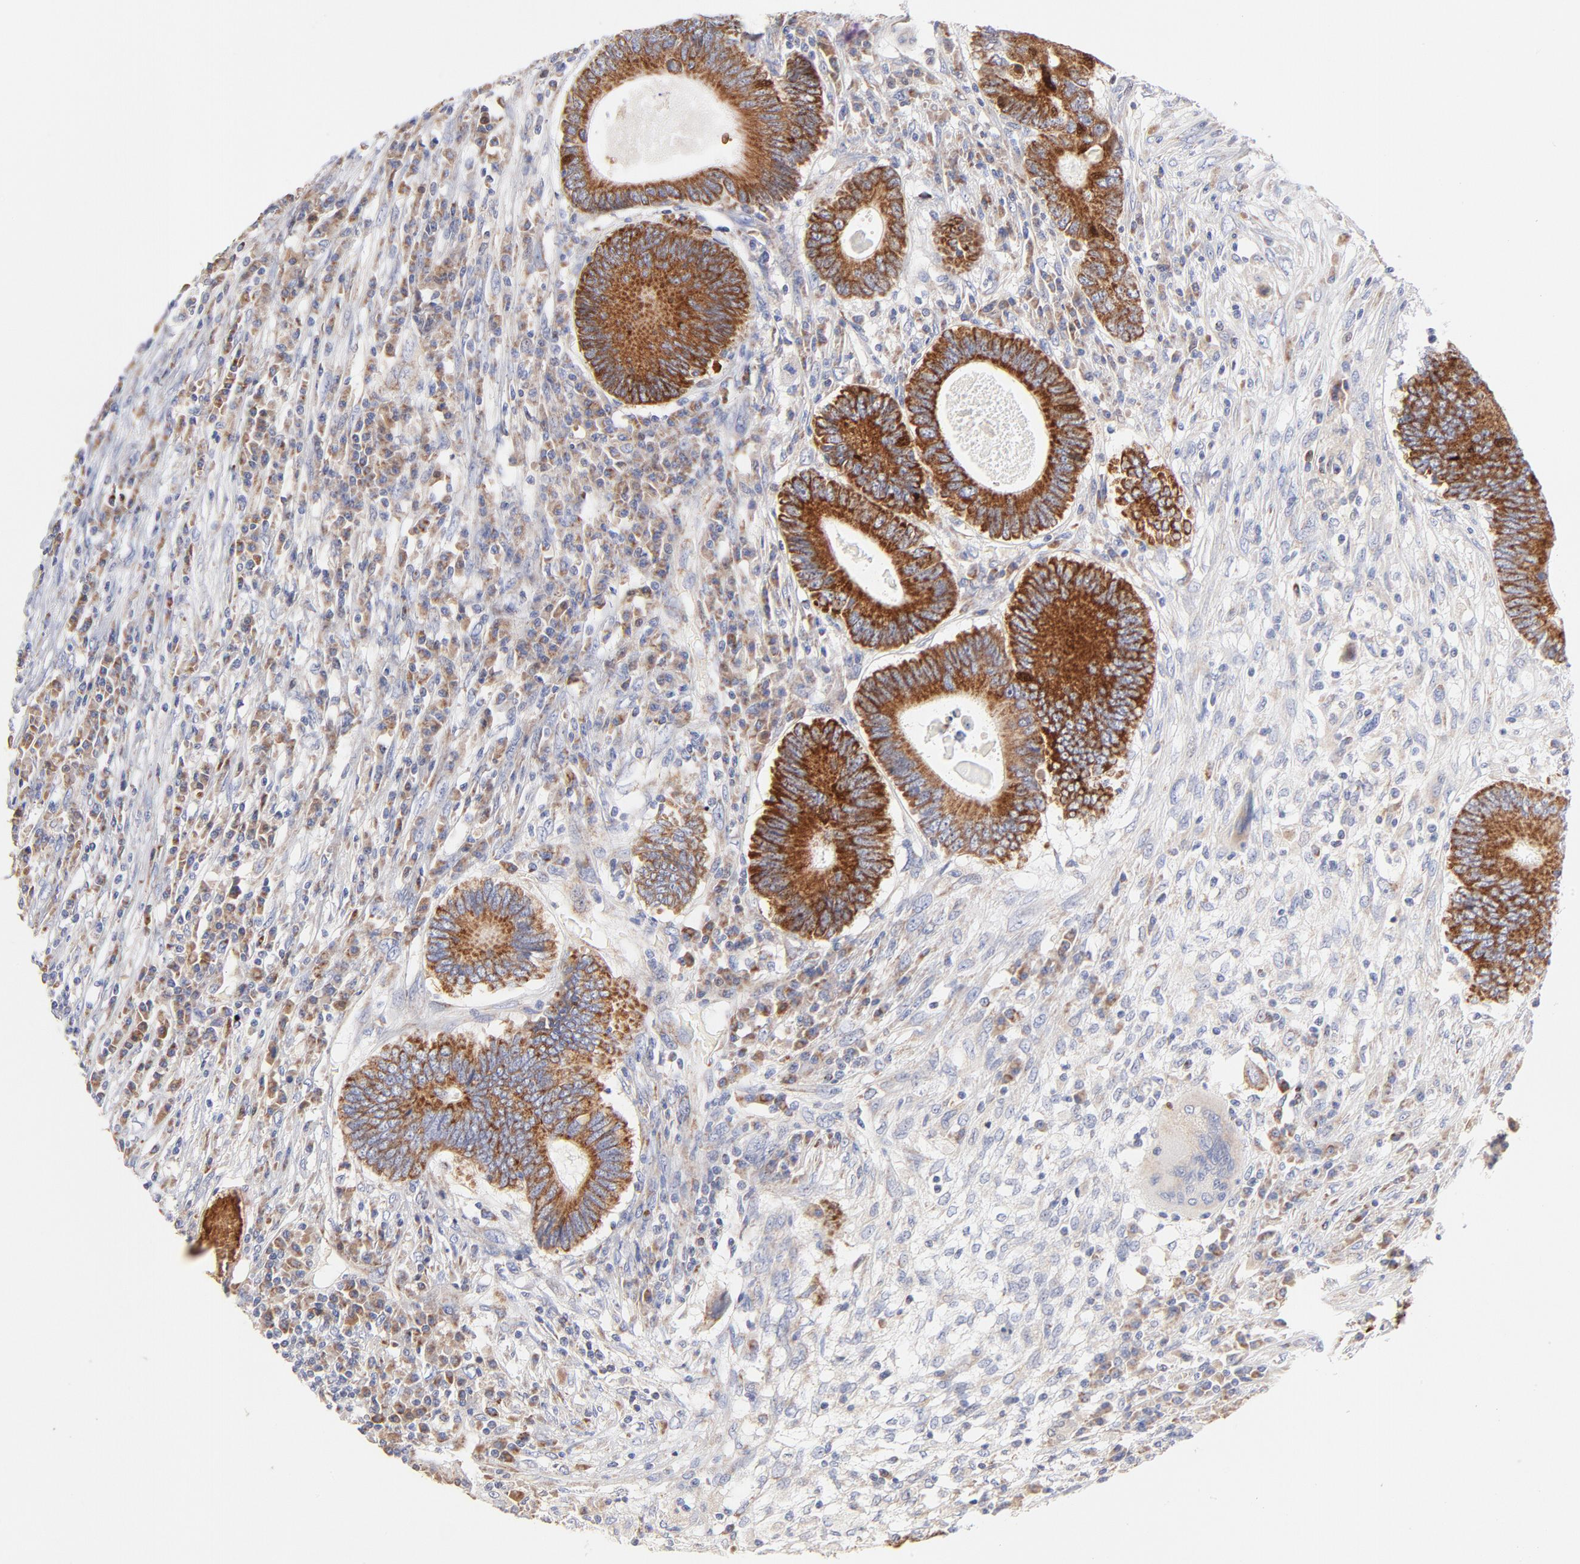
{"staining": {"intensity": "strong", "quantity": ">75%", "location": "cytoplasmic/membranous"}, "tissue": "colorectal cancer", "cell_type": "Tumor cells", "image_type": "cancer", "snomed": [{"axis": "morphology", "description": "Adenocarcinoma, NOS"}, {"axis": "topography", "description": "Colon"}], "caption": "An image of human colorectal cancer (adenocarcinoma) stained for a protein shows strong cytoplasmic/membranous brown staining in tumor cells.", "gene": "TIMM8A", "patient": {"sex": "female", "age": 78}}